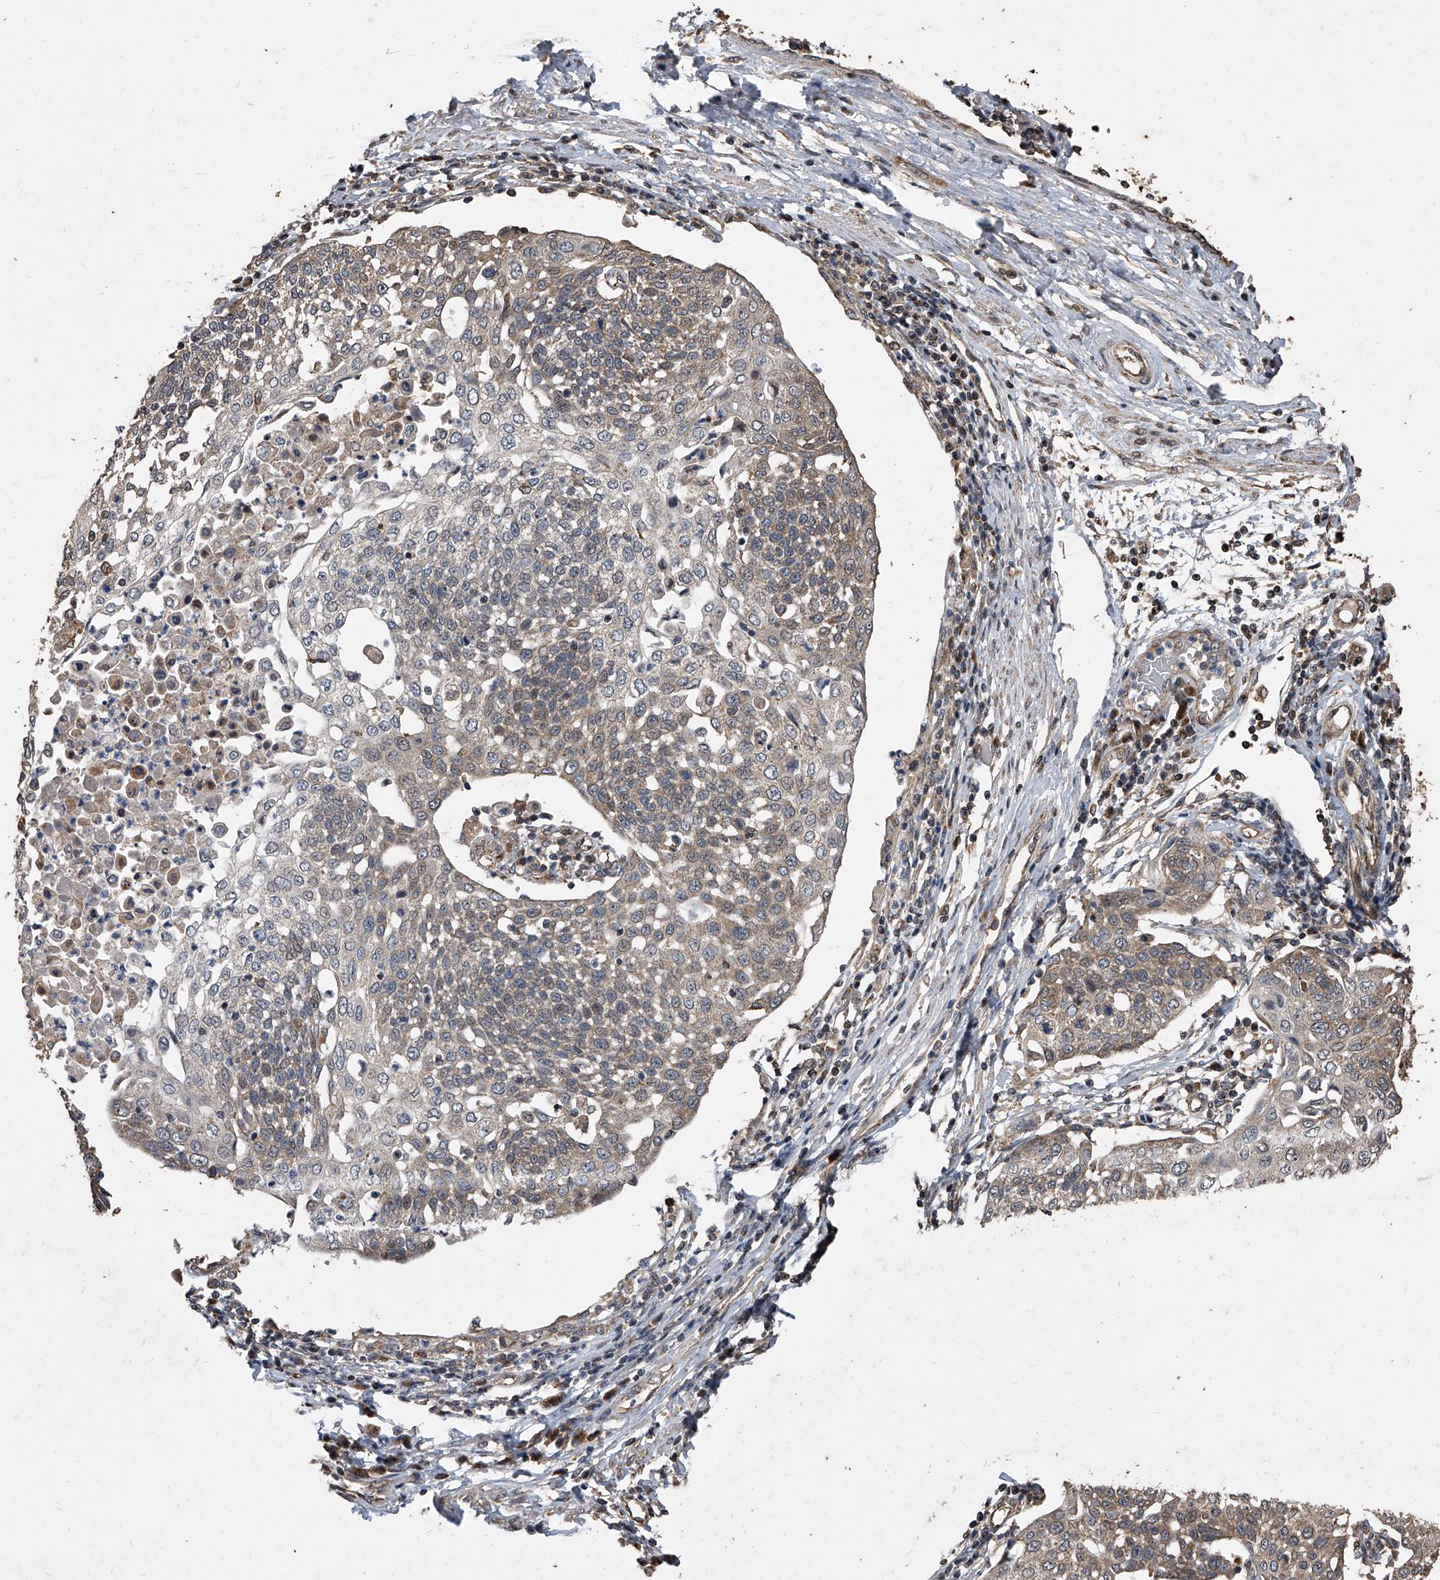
{"staining": {"intensity": "weak", "quantity": ">75%", "location": "cytoplasmic/membranous"}, "tissue": "cervical cancer", "cell_type": "Tumor cells", "image_type": "cancer", "snomed": [{"axis": "morphology", "description": "Squamous cell carcinoma, NOS"}, {"axis": "topography", "description": "Cervix"}], "caption": "A high-resolution photomicrograph shows IHC staining of cervical squamous cell carcinoma, which demonstrates weak cytoplasmic/membranous expression in about >75% of tumor cells.", "gene": "LTV1", "patient": {"sex": "female", "age": 34}}